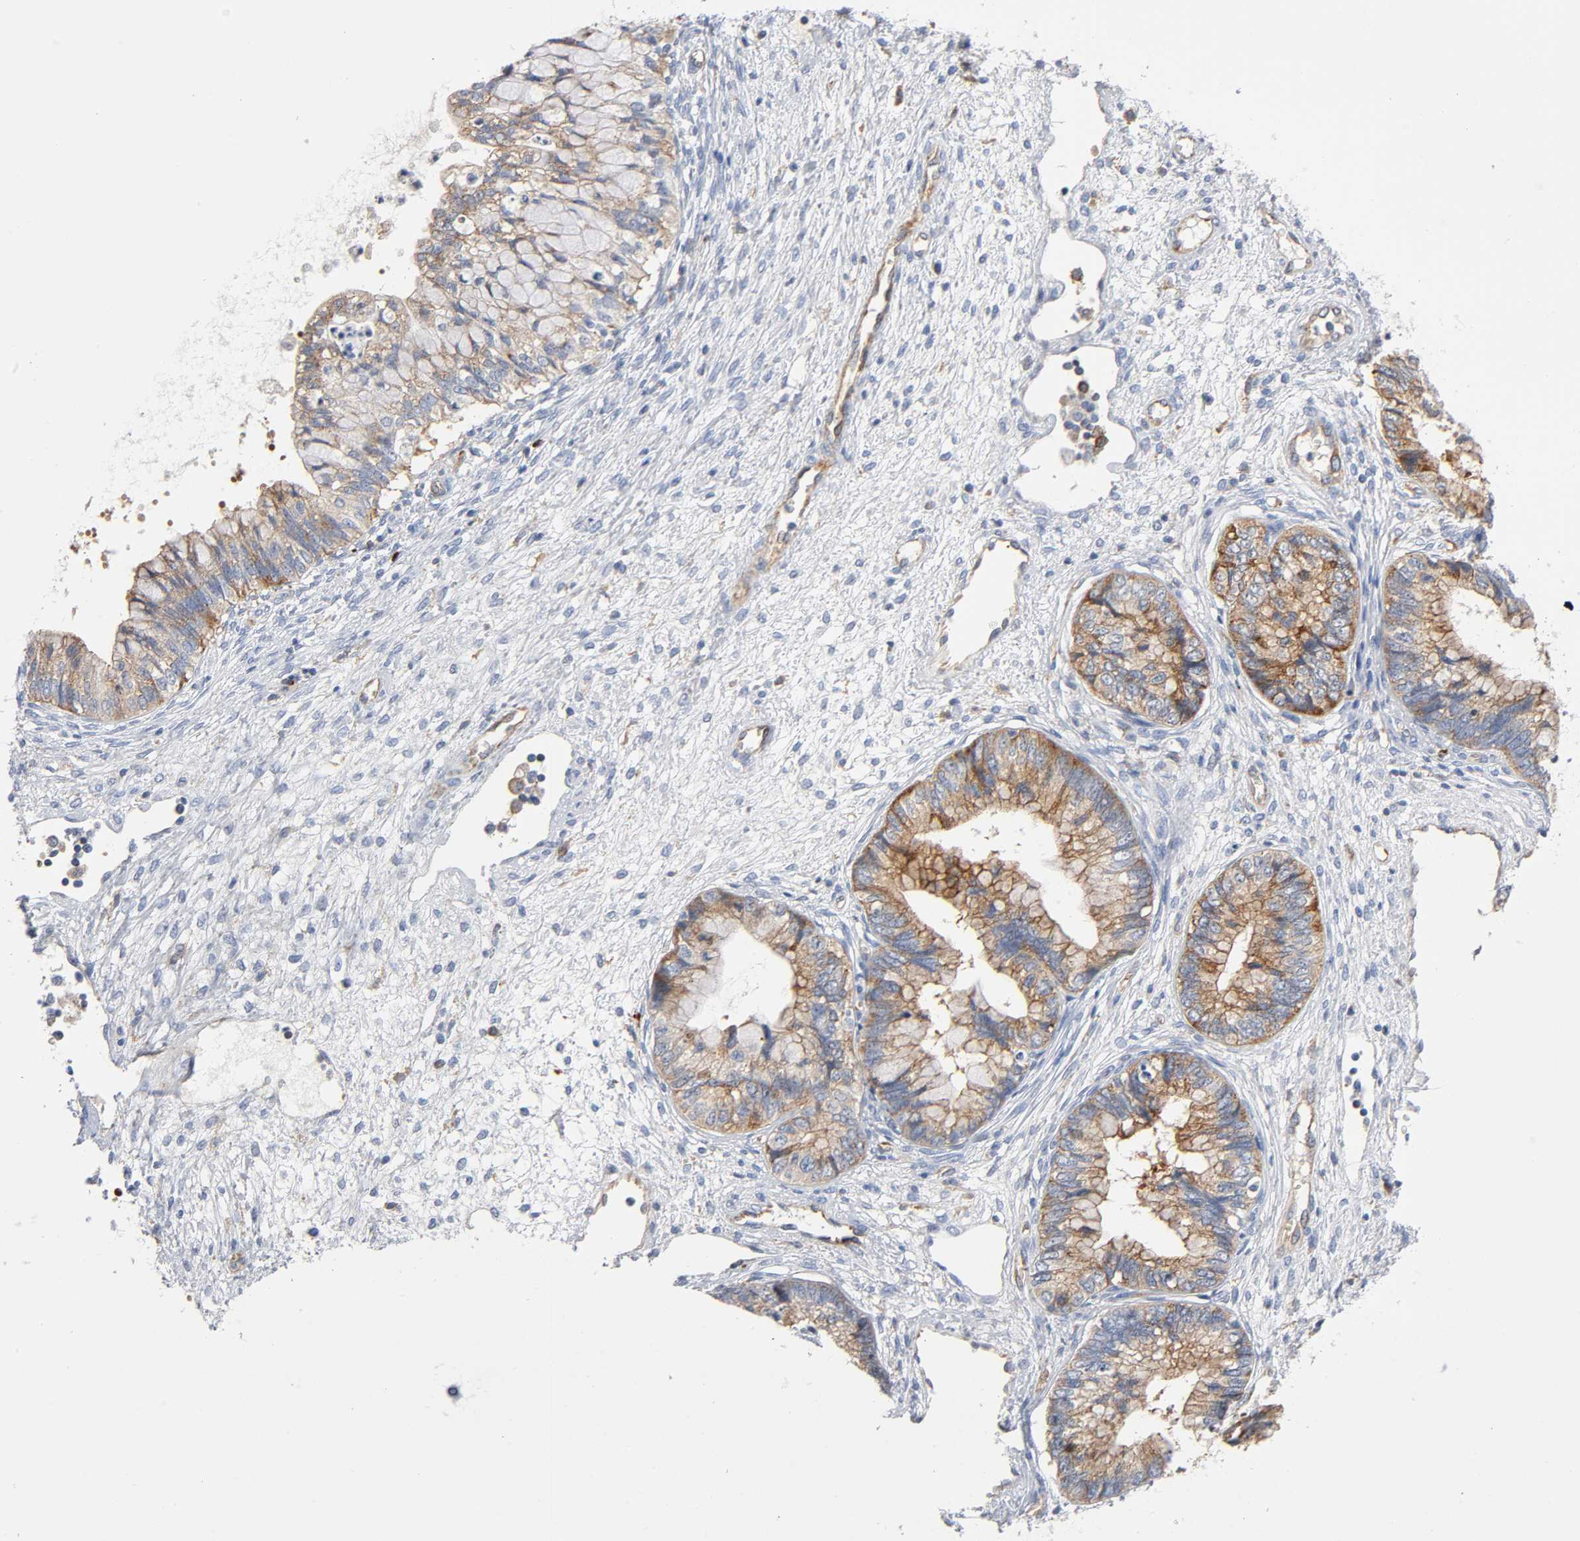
{"staining": {"intensity": "moderate", "quantity": ">75%", "location": "cytoplasmic/membranous"}, "tissue": "cervical cancer", "cell_type": "Tumor cells", "image_type": "cancer", "snomed": [{"axis": "morphology", "description": "Adenocarcinoma, NOS"}, {"axis": "topography", "description": "Cervix"}], "caption": "Cervical adenocarcinoma tissue demonstrates moderate cytoplasmic/membranous expression in about >75% of tumor cells", "gene": "CD2AP", "patient": {"sex": "female", "age": 44}}